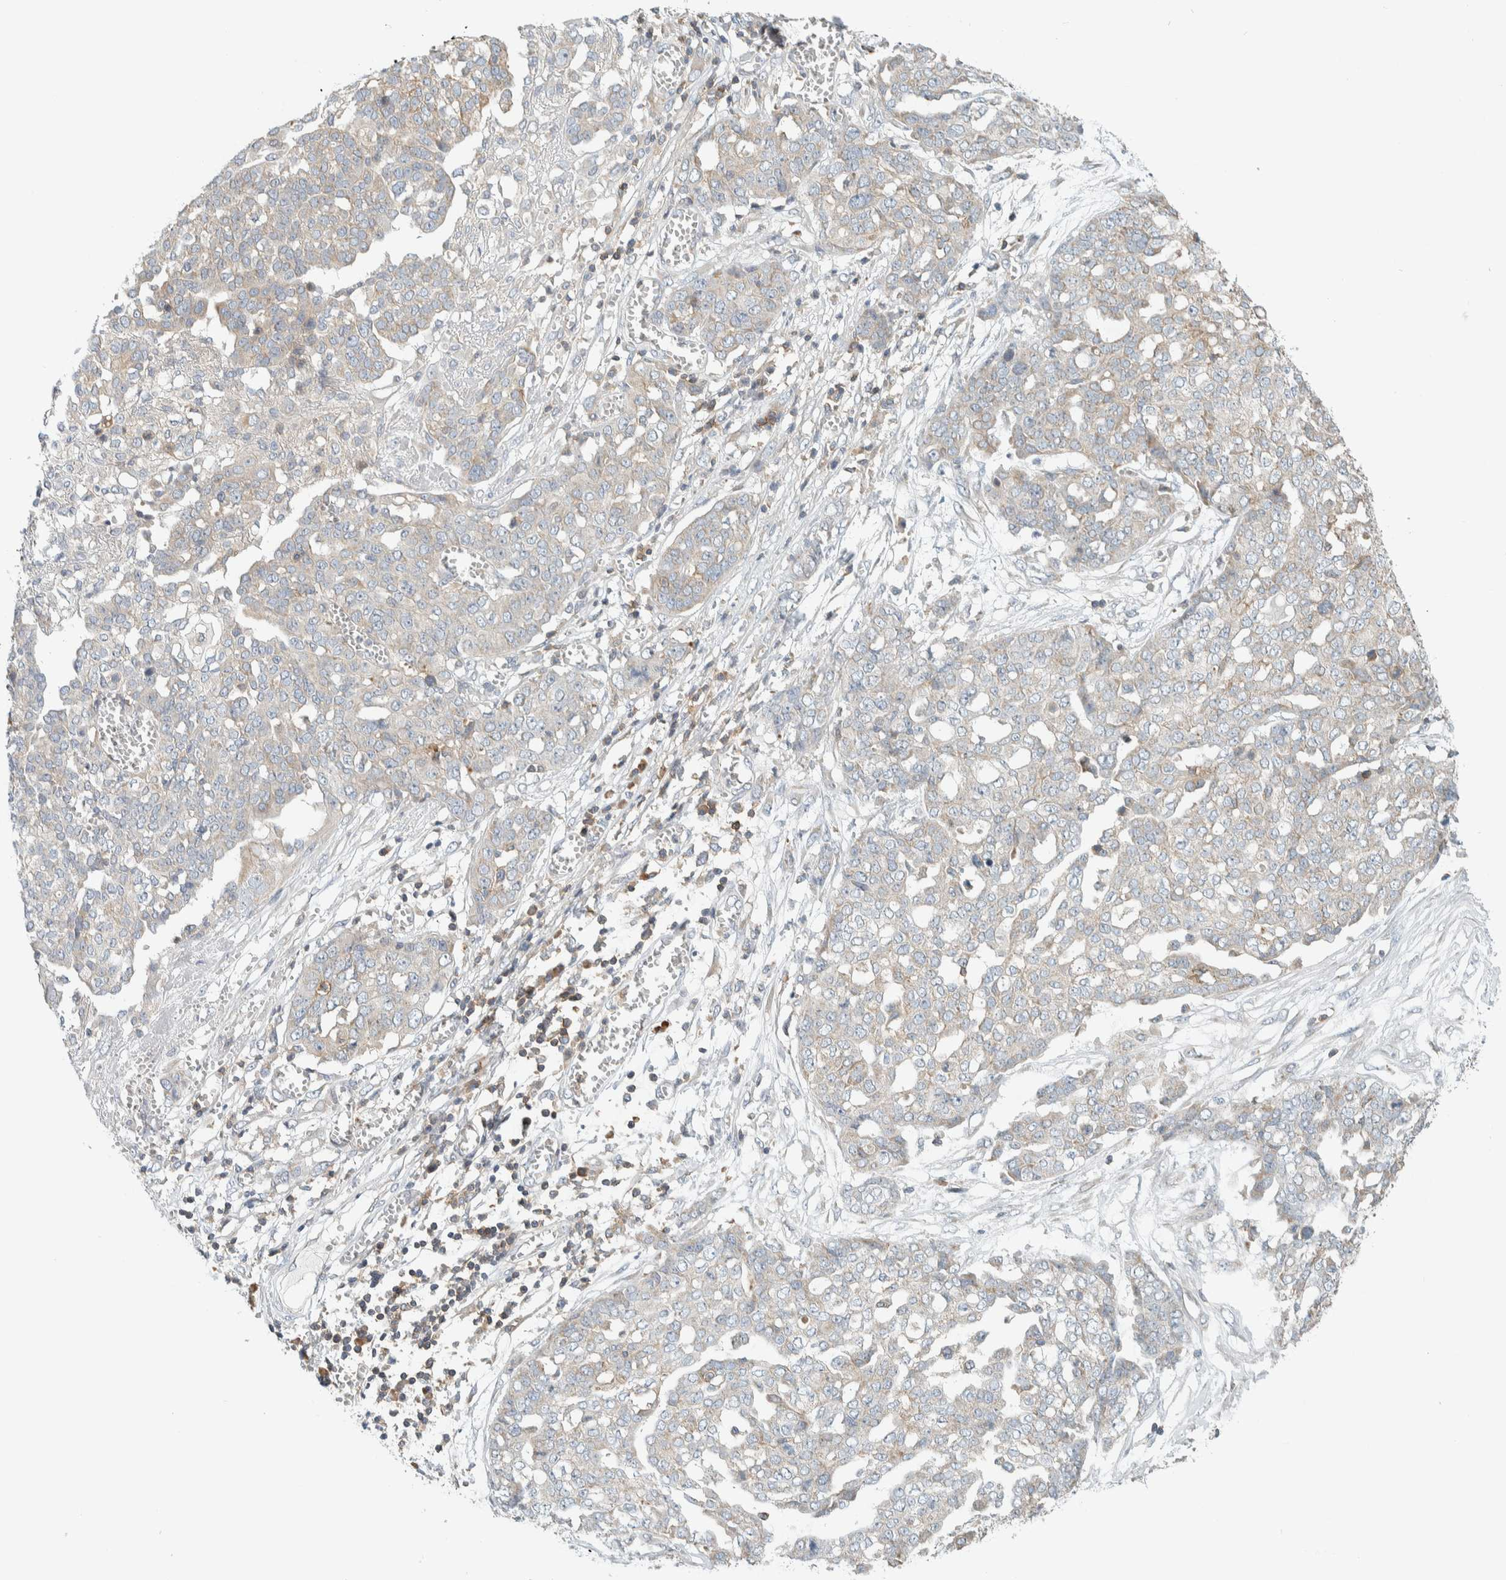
{"staining": {"intensity": "negative", "quantity": "none", "location": "none"}, "tissue": "ovarian cancer", "cell_type": "Tumor cells", "image_type": "cancer", "snomed": [{"axis": "morphology", "description": "Cystadenocarcinoma, serous, NOS"}, {"axis": "topography", "description": "Soft tissue"}, {"axis": "topography", "description": "Ovary"}], "caption": "IHC image of human serous cystadenocarcinoma (ovarian) stained for a protein (brown), which shows no expression in tumor cells.", "gene": "CCDC57", "patient": {"sex": "female", "age": 57}}